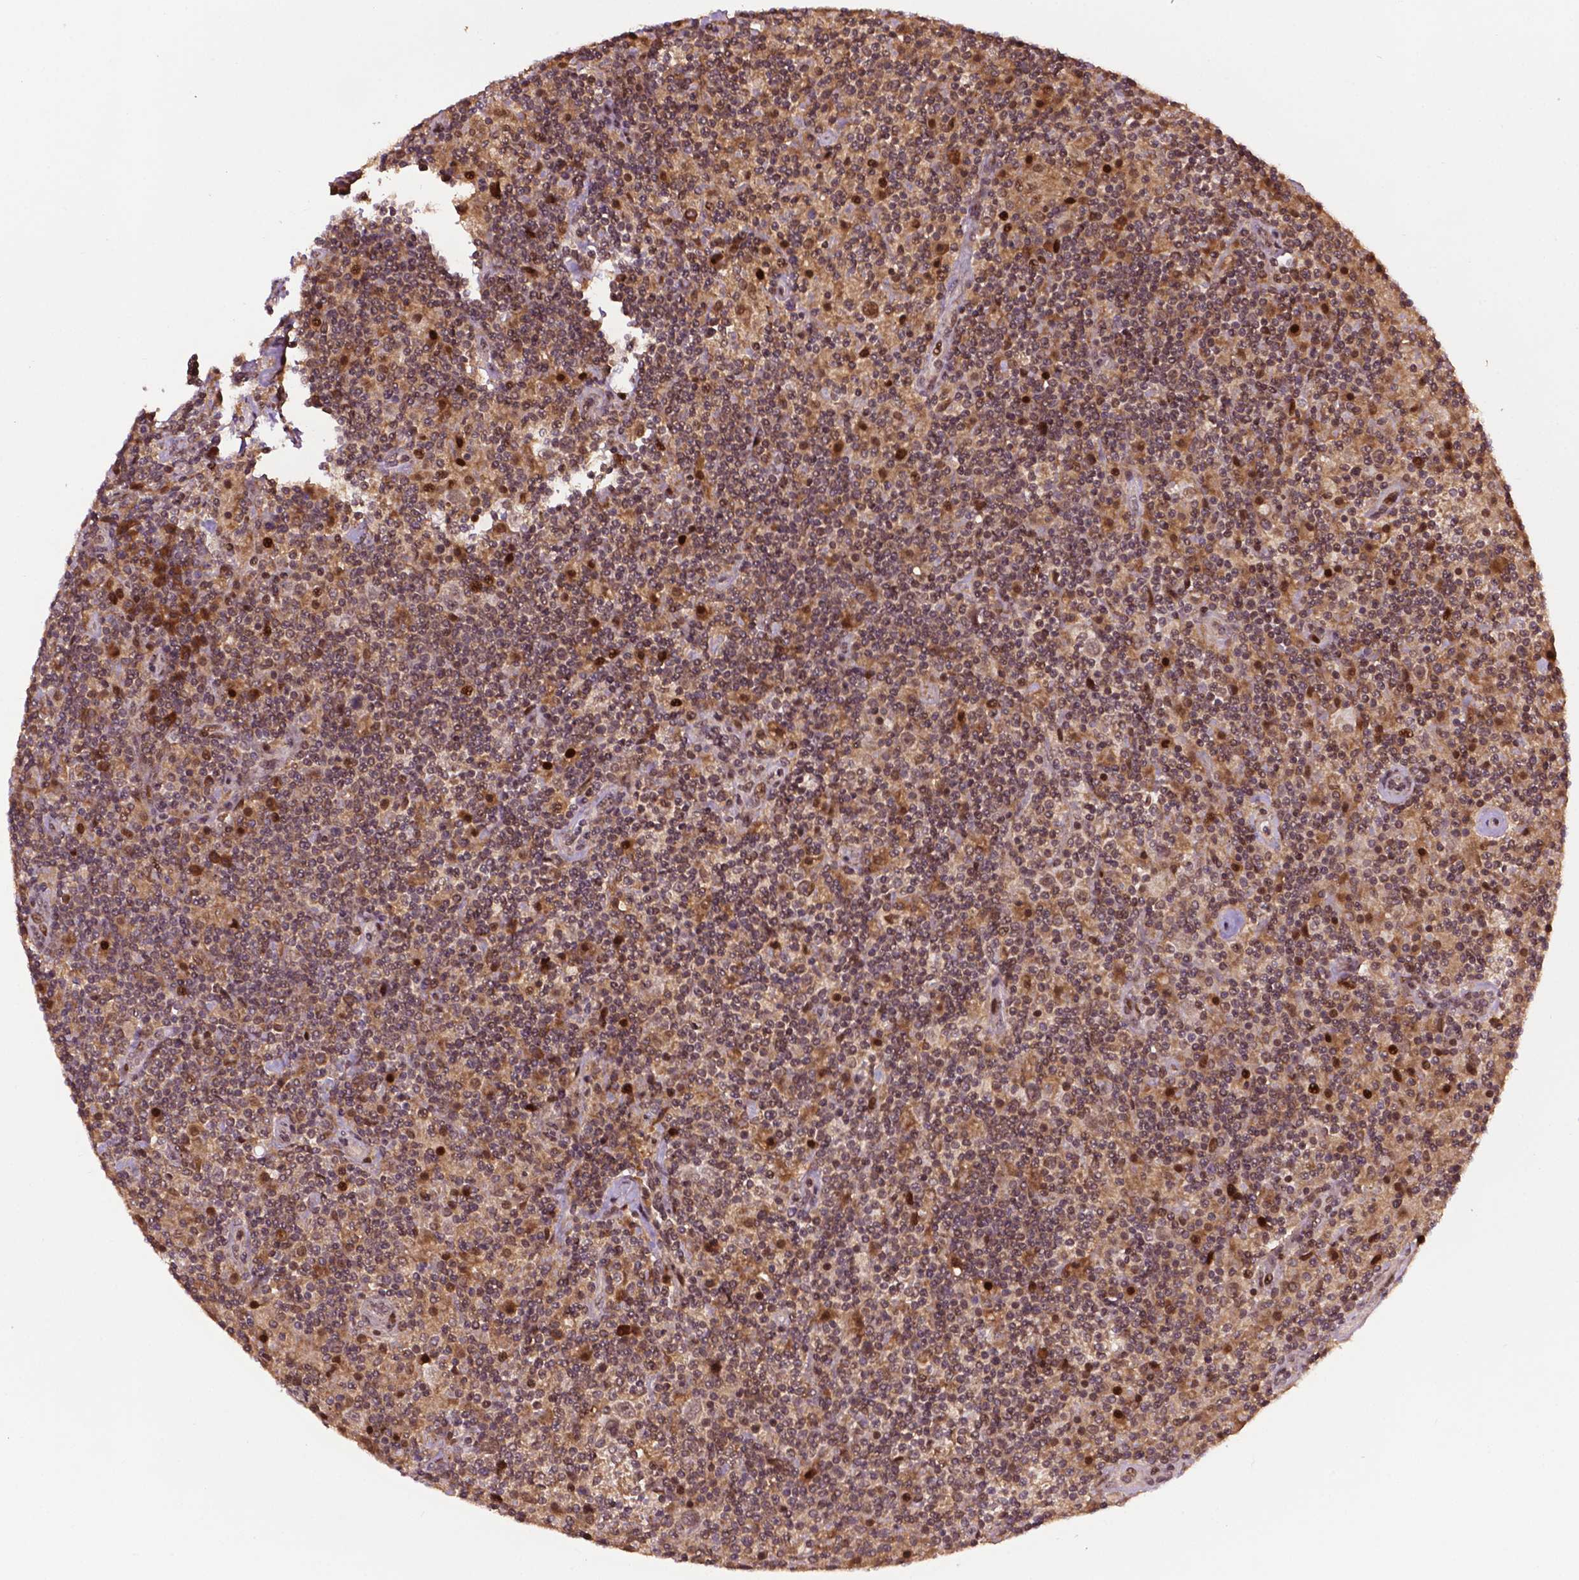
{"staining": {"intensity": "moderate", "quantity": ">75%", "location": "cytoplasmic/membranous,nuclear"}, "tissue": "lymphoma", "cell_type": "Tumor cells", "image_type": "cancer", "snomed": [{"axis": "morphology", "description": "Hodgkin's disease, NOS"}, {"axis": "topography", "description": "Lymph node"}], "caption": "Brown immunohistochemical staining in human Hodgkin's disease demonstrates moderate cytoplasmic/membranous and nuclear expression in approximately >75% of tumor cells.", "gene": "TMX2", "patient": {"sex": "male", "age": 70}}